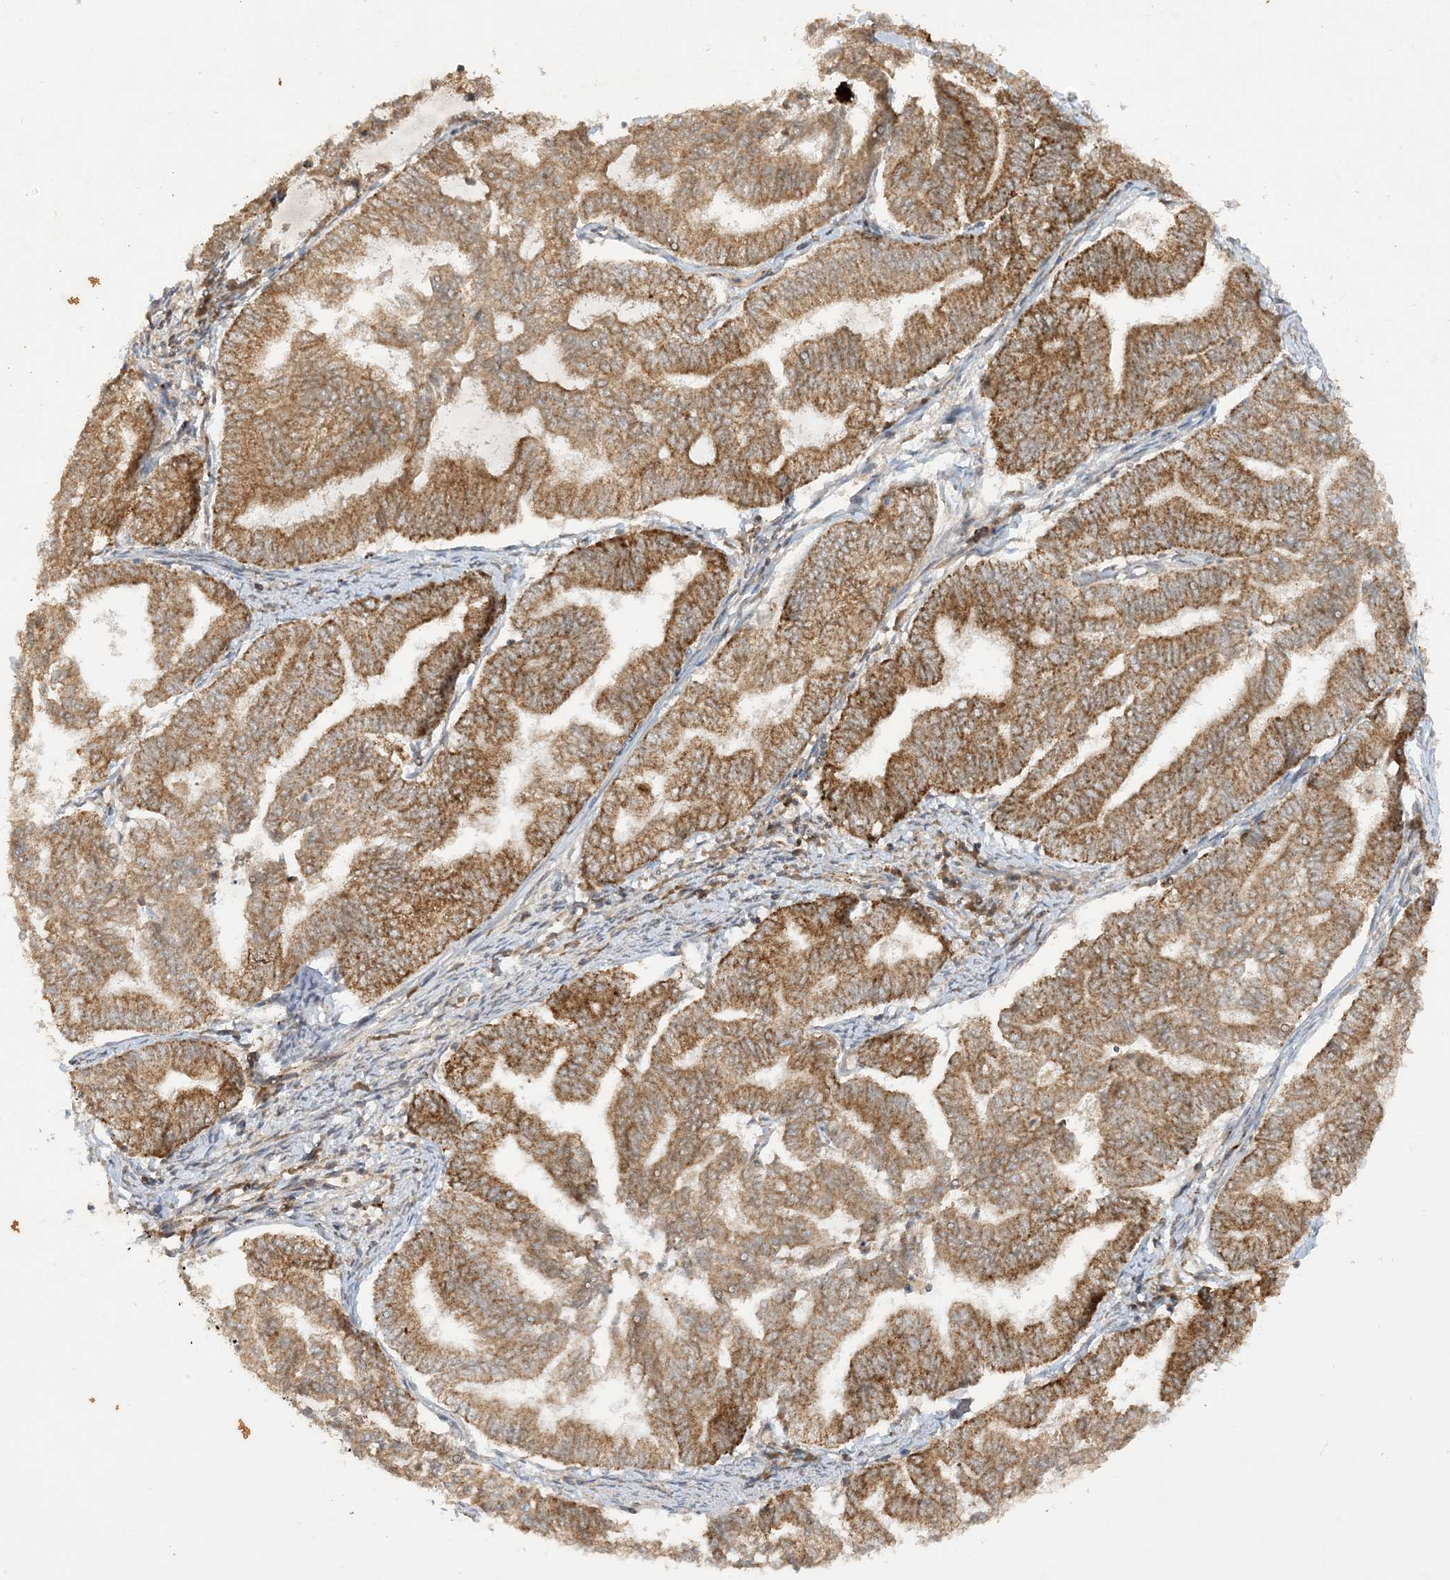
{"staining": {"intensity": "moderate", "quantity": ">75%", "location": "cytoplasmic/membranous"}, "tissue": "endometrial cancer", "cell_type": "Tumor cells", "image_type": "cancer", "snomed": [{"axis": "morphology", "description": "Adenocarcinoma, NOS"}, {"axis": "topography", "description": "Endometrium"}], "caption": "Protein staining demonstrates moderate cytoplasmic/membranous expression in approximately >75% of tumor cells in endometrial cancer.", "gene": "NDUFAF3", "patient": {"sex": "female", "age": 79}}